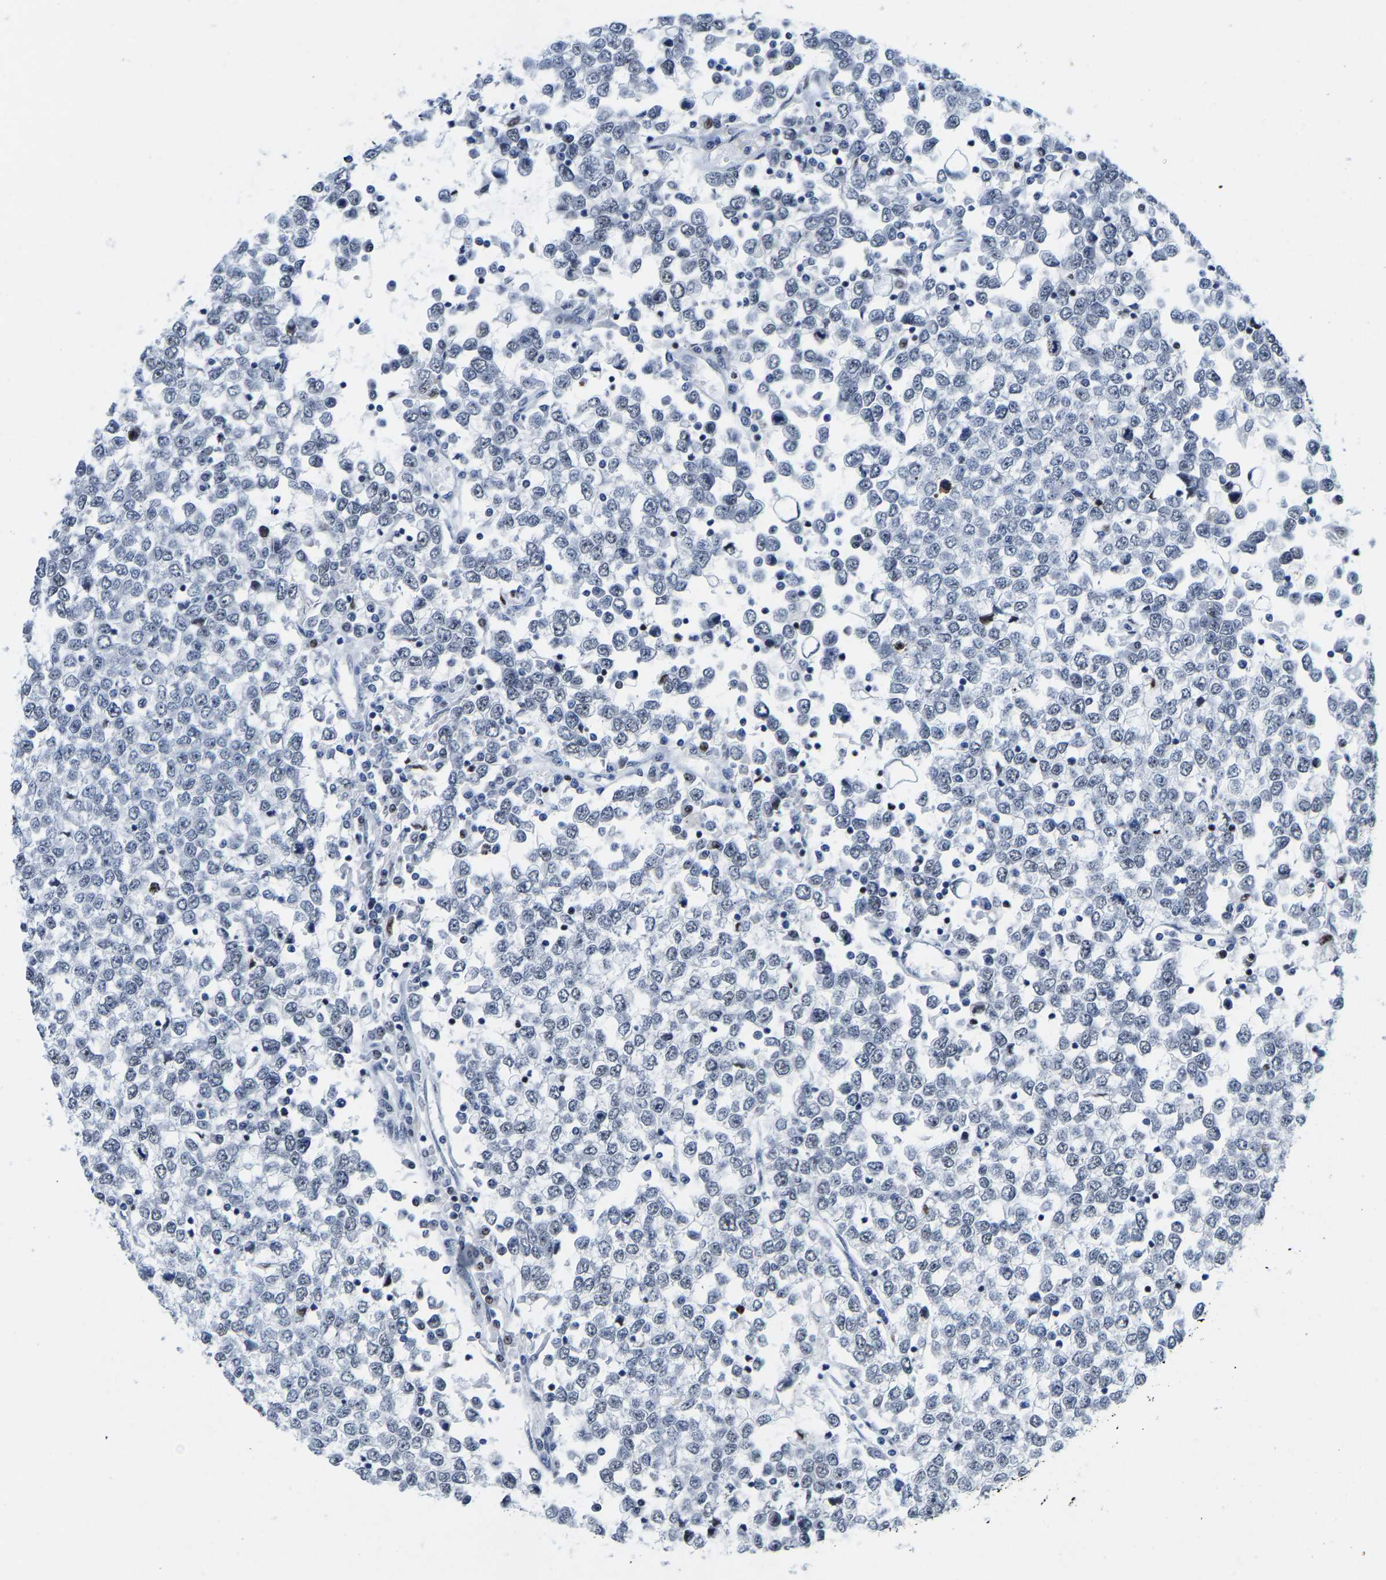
{"staining": {"intensity": "negative", "quantity": "none", "location": "none"}, "tissue": "testis cancer", "cell_type": "Tumor cells", "image_type": "cancer", "snomed": [{"axis": "morphology", "description": "Seminoma, NOS"}, {"axis": "topography", "description": "Testis"}], "caption": "Tumor cells show no significant protein expression in testis cancer (seminoma).", "gene": "SETD1B", "patient": {"sex": "male", "age": 65}}